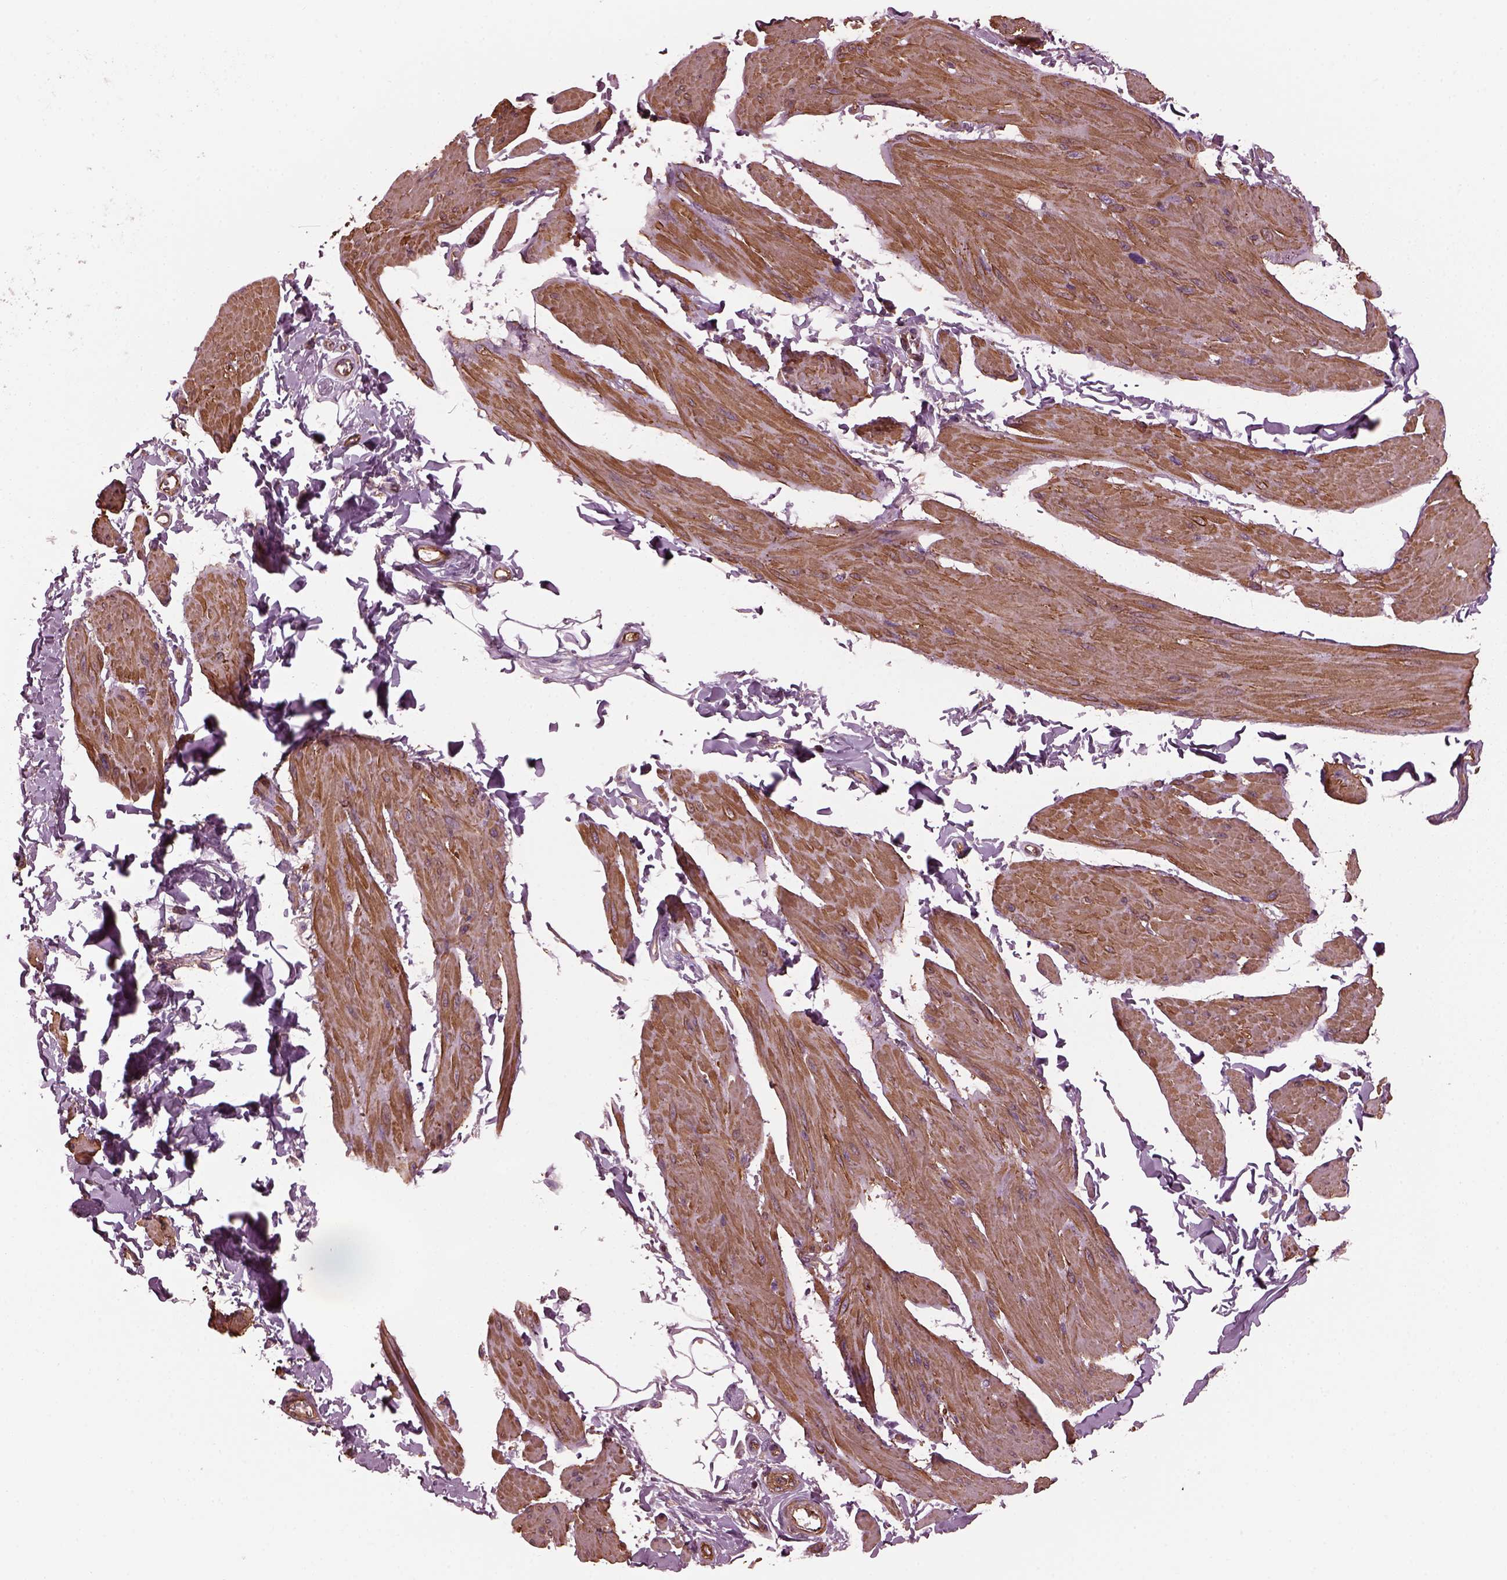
{"staining": {"intensity": "moderate", "quantity": ">75%", "location": "cytoplasmic/membranous"}, "tissue": "smooth muscle", "cell_type": "Smooth muscle cells", "image_type": "normal", "snomed": [{"axis": "morphology", "description": "Normal tissue, NOS"}, {"axis": "topography", "description": "Adipose tissue"}, {"axis": "topography", "description": "Smooth muscle"}, {"axis": "topography", "description": "Peripheral nerve tissue"}], "caption": "A brown stain shows moderate cytoplasmic/membranous positivity of a protein in smooth muscle cells of benign human smooth muscle.", "gene": "MYL1", "patient": {"sex": "male", "age": 83}}